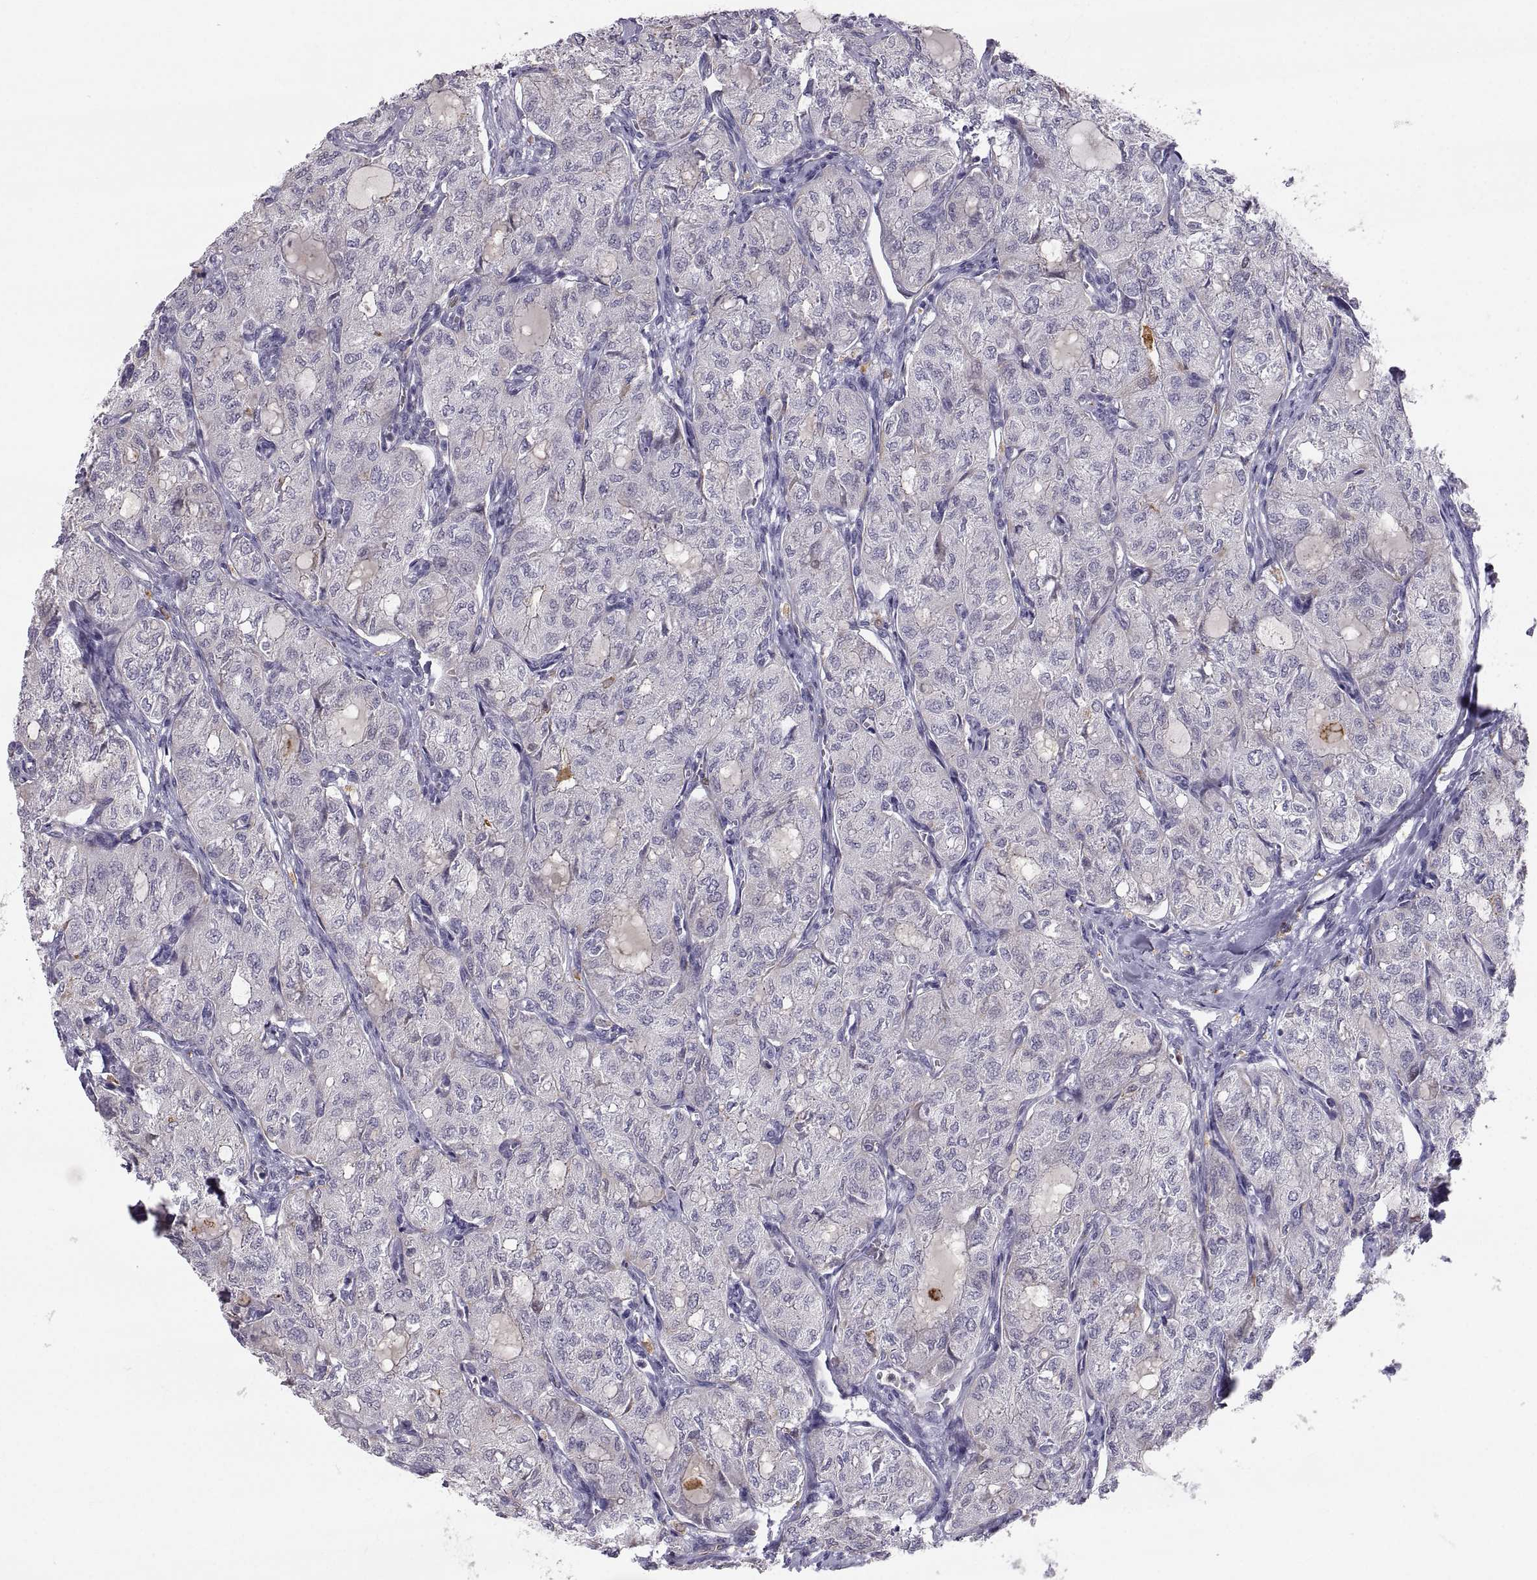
{"staining": {"intensity": "negative", "quantity": "none", "location": "none"}, "tissue": "thyroid cancer", "cell_type": "Tumor cells", "image_type": "cancer", "snomed": [{"axis": "morphology", "description": "Follicular adenoma carcinoma, NOS"}, {"axis": "topography", "description": "Thyroid gland"}], "caption": "Tumor cells are negative for brown protein staining in thyroid cancer (follicular adenoma carcinoma). The staining is performed using DAB (3,3'-diaminobenzidine) brown chromogen with nuclei counter-stained in using hematoxylin.", "gene": "PGM5", "patient": {"sex": "male", "age": 75}}